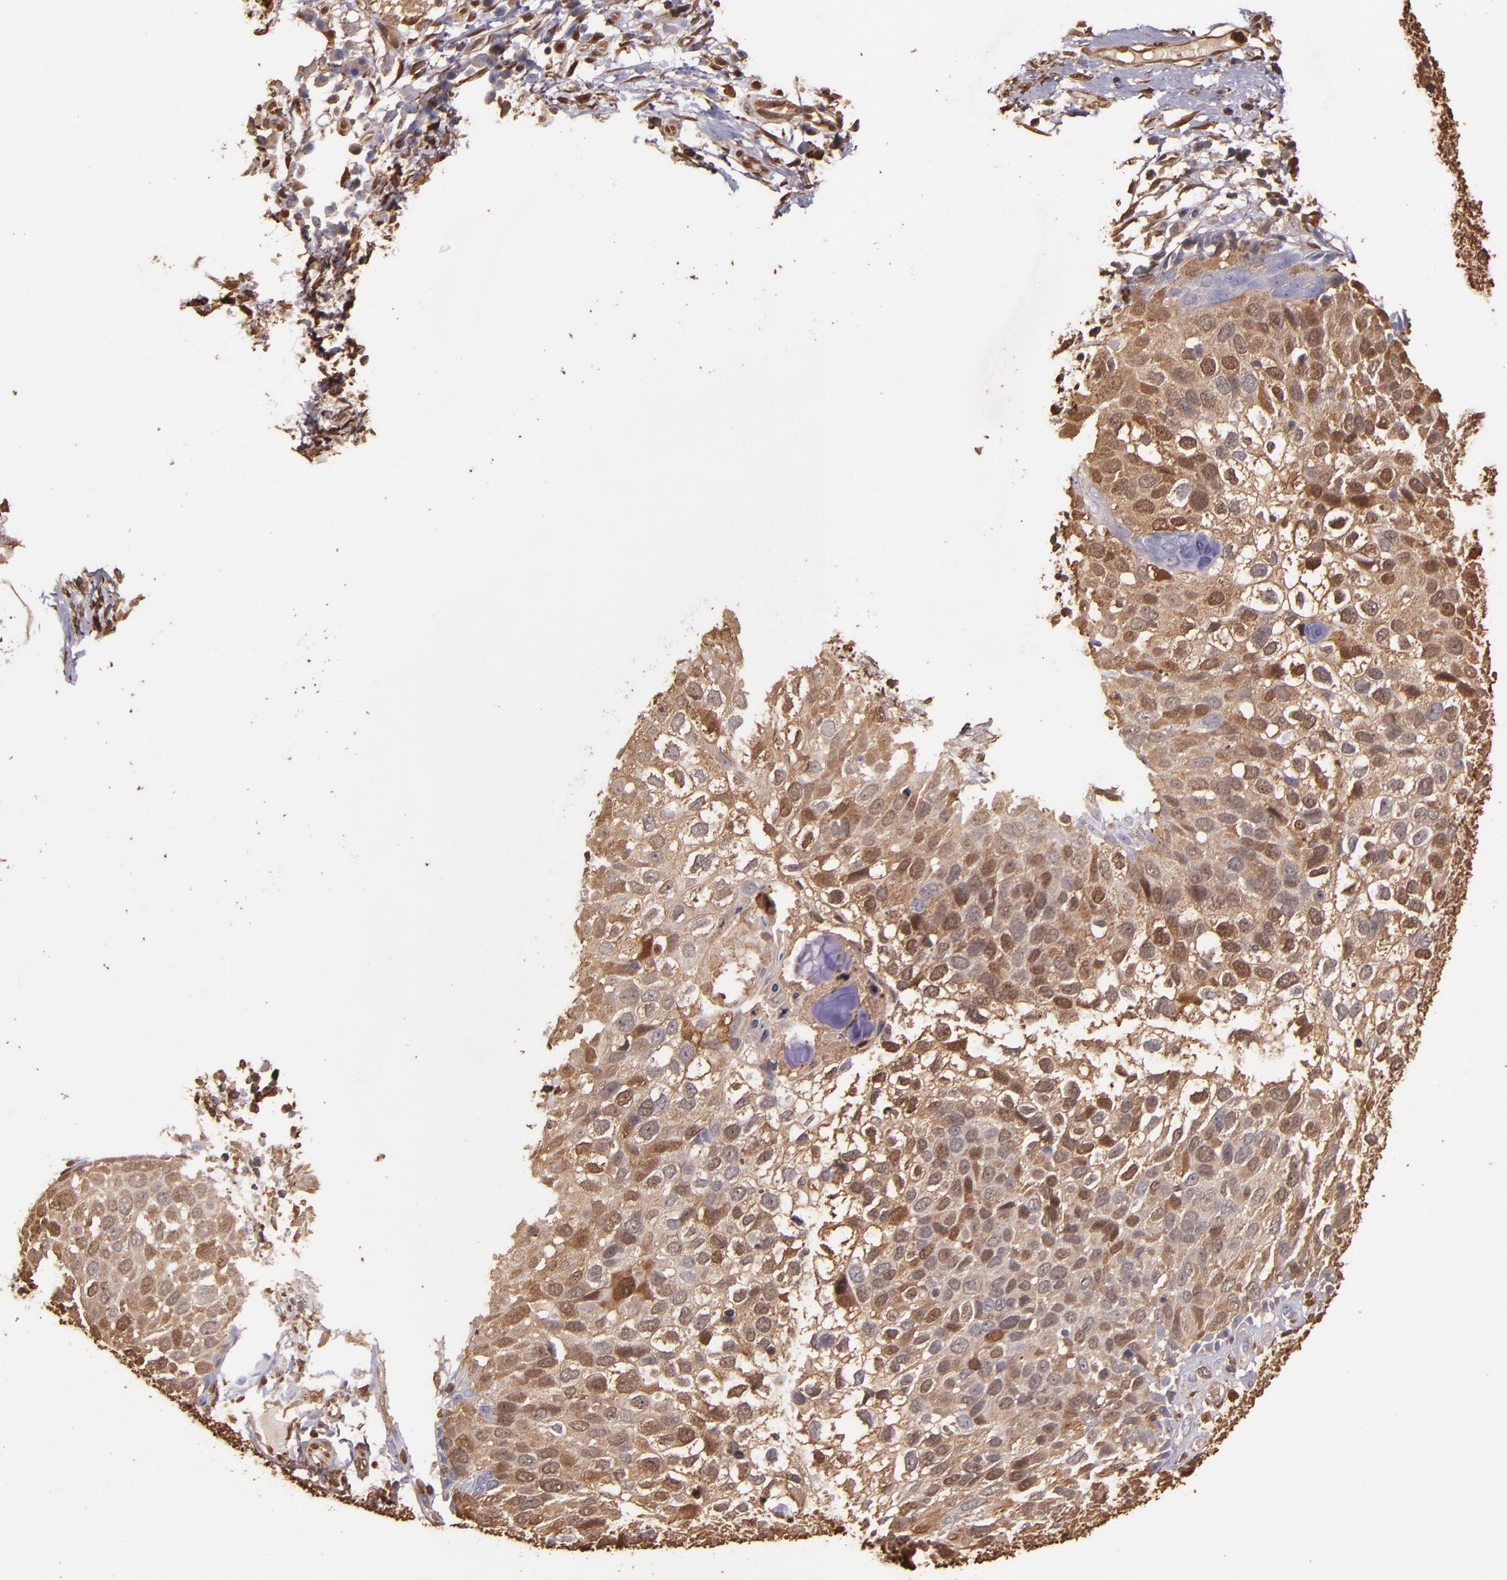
{"staining": {"intensity": "moderate", "quantity": "25%-75%", "location": "cytoplasmic/membranous,nuclear"}, "tissue": "skin cancer", "cell_type": "Tumor cells", "image_type": "cancer", "snomed": [{"axis": "morphology", "description": "Squamous cell carcinoma, NOS"}, {"axis": "topography", "description": "Skin"}], "caption": "A brown stain highlights moderate cytoplasmic/membranous and nuclear staining of a protein in skin cancer (squamous cell carcinoma) tumor cells.", "gene": "S100A6", "patient": {"sex": "male", "age": 87}}